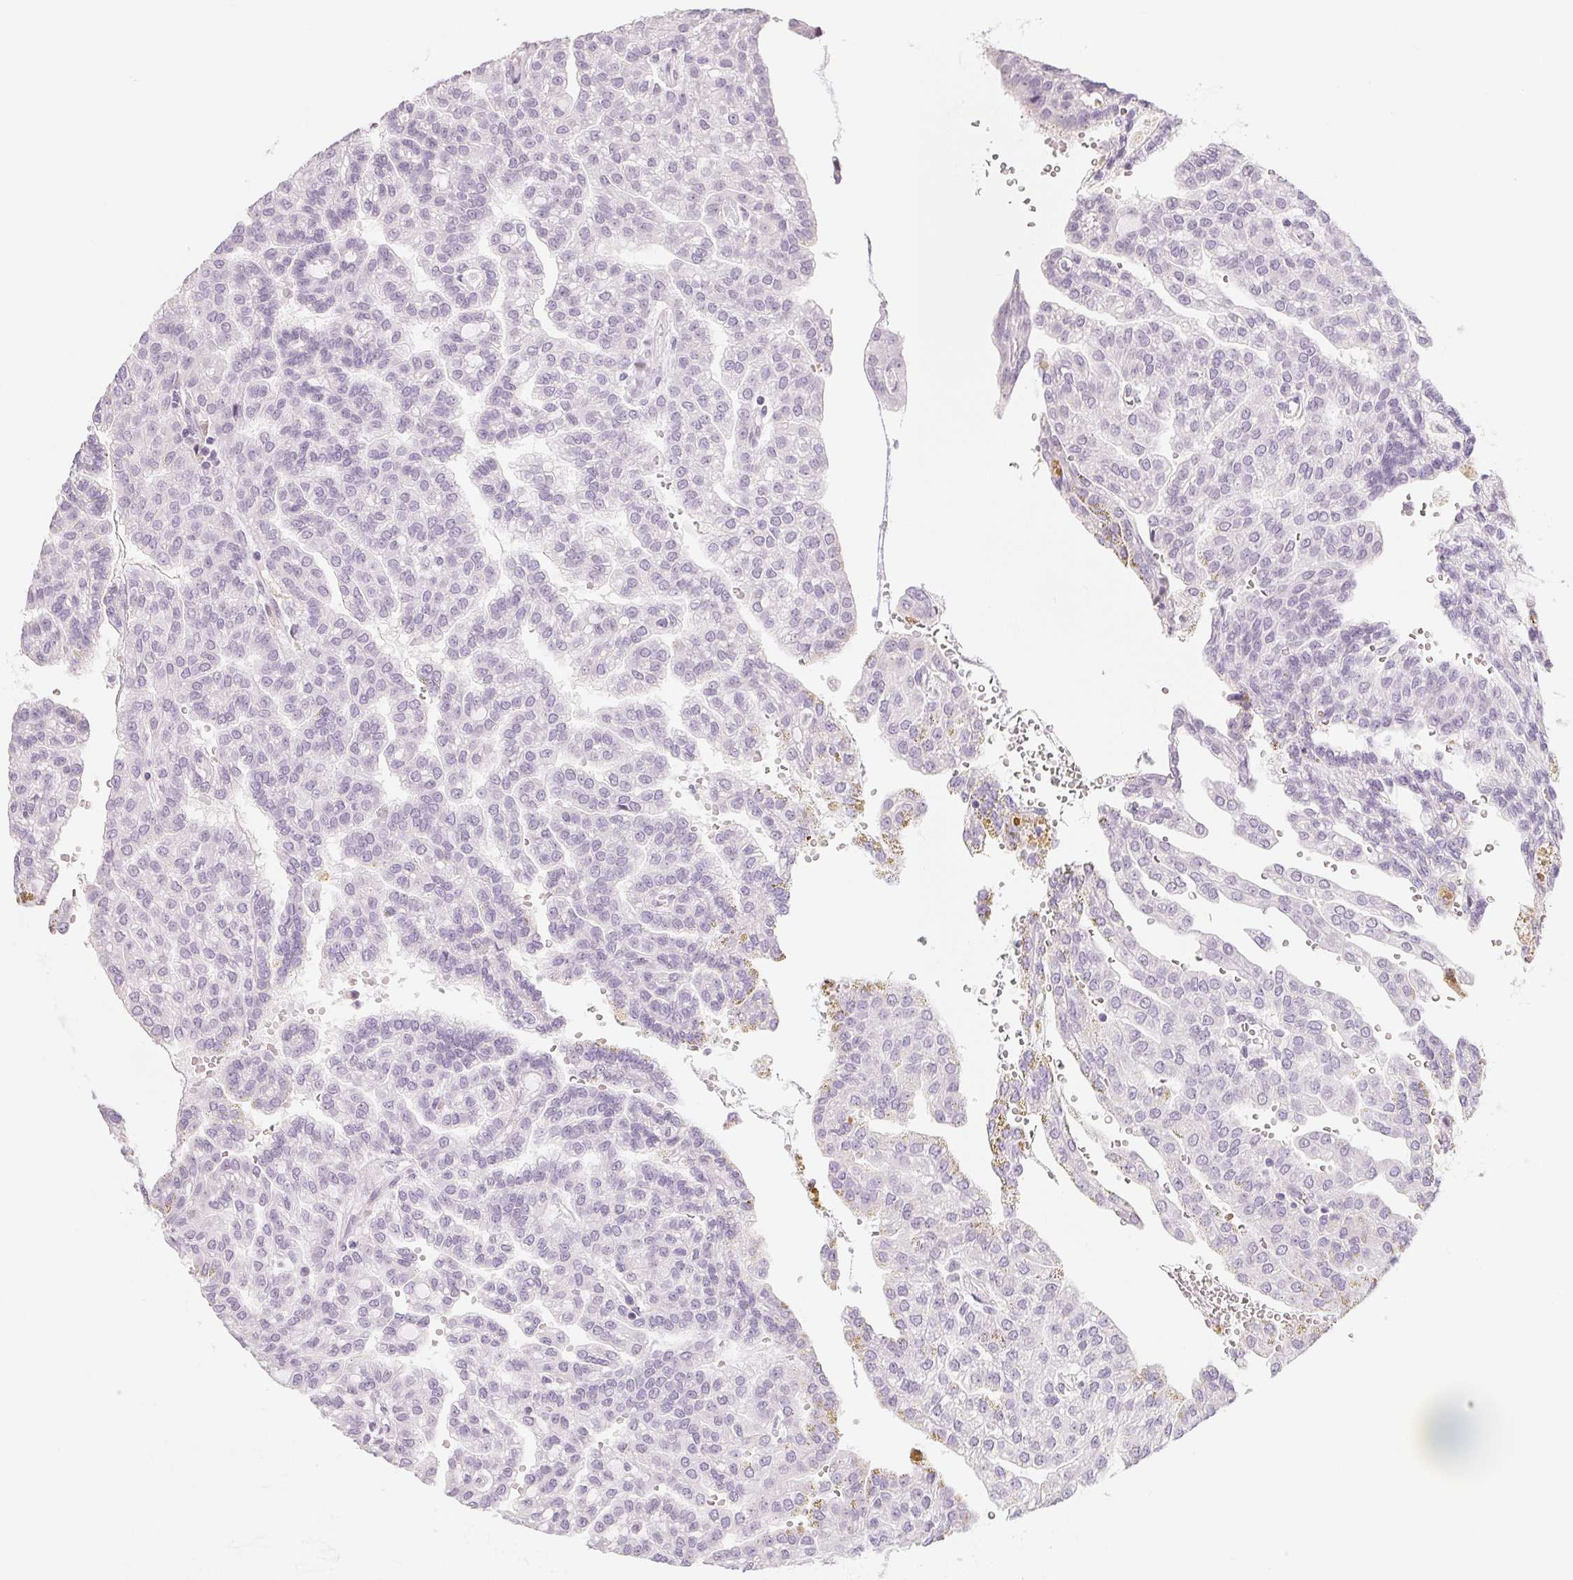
{"staining": {"intensity": "negative", "quantity": "none", "location": "none"}, "tissue": "renal cancer", "cell_type": "Tumor cells", "image_type": "cancer", "snomed": [{"axis": "morphology", "description": "Adenocarcinoma, NOS"}, {"axis": "topography", "description": "Kidney"}], "caption": "Adenocarcinoma (renal) was stained to show a protein in brown. There is no significant positivity in tumor cells.", "gene": "SH3GL2", "patient": {"sex": "male", "age": 63}}